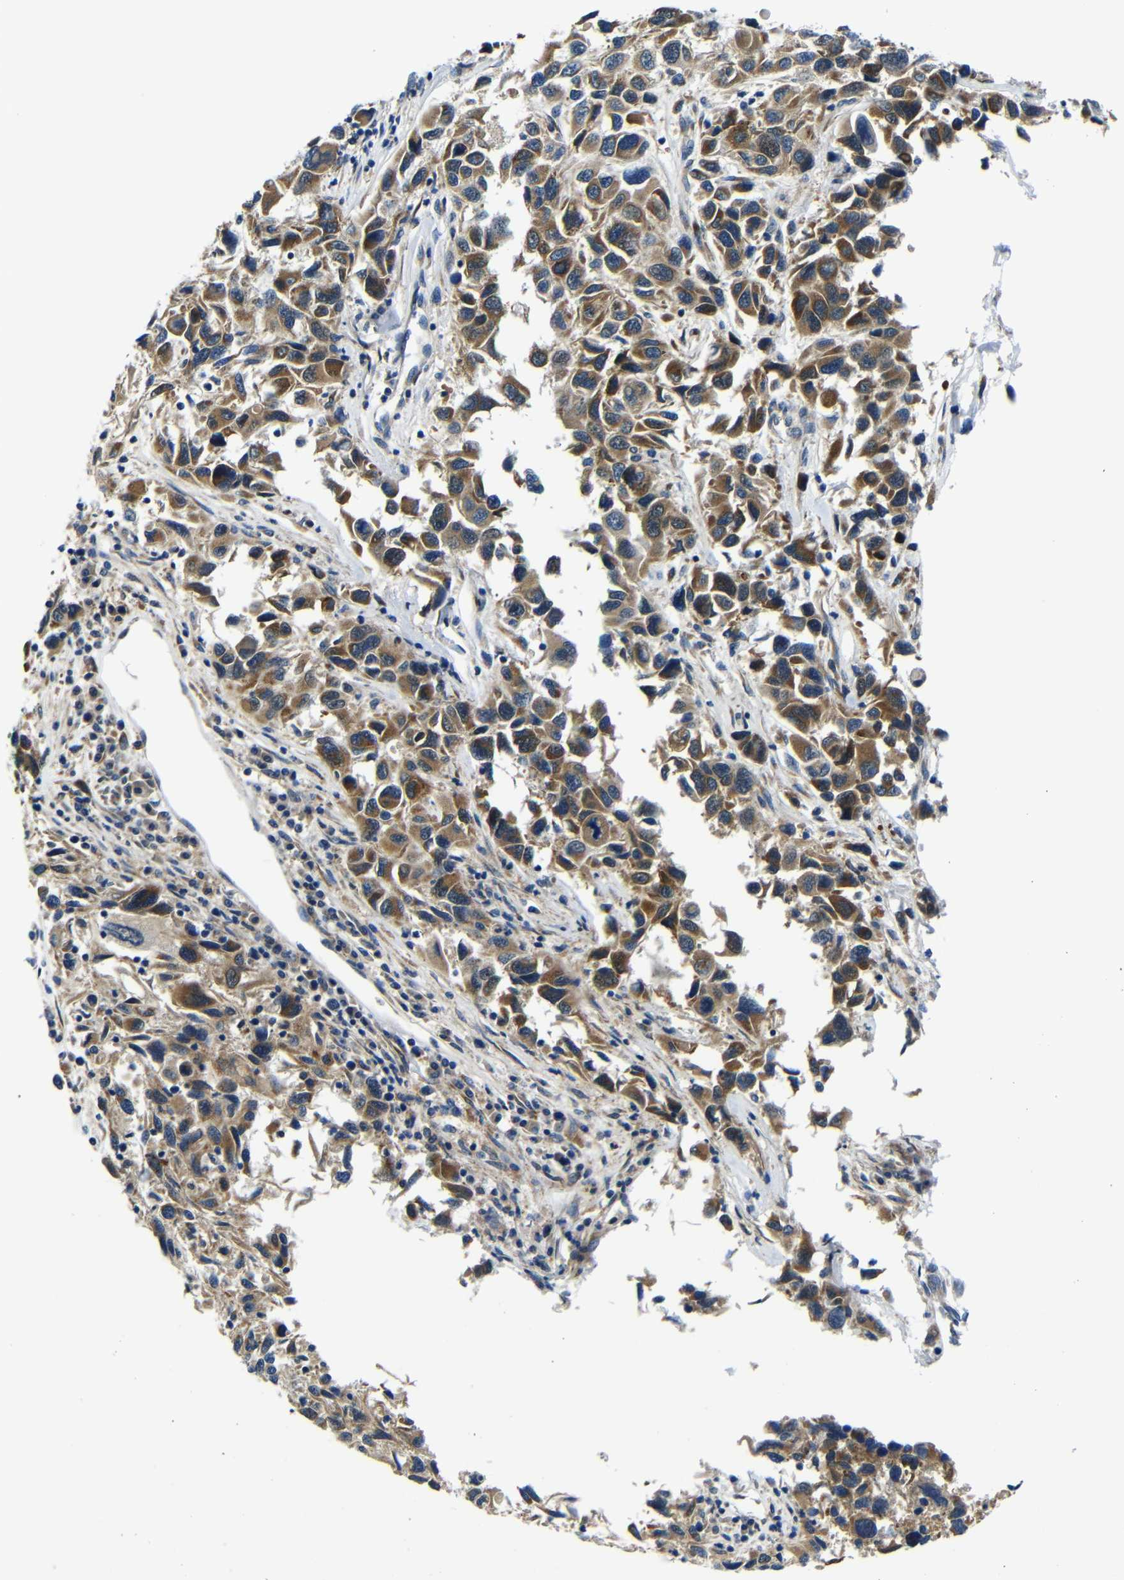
{"staining": {"intensity": "moderate", "quantity": ">75%", "location": "cytoplasmic/membranous"}, "tissue": "melanoma", "cell_type": "Tumor cells", "image_type": "cancer", "snomed": [{"axis": "morphology", "description": "Malignant melanoma, NOS"}, {"axis": "topography", "description": "Skin"}], "caption": "Malignant melanoma stained with immunohistochemistry reveals moderate cytoplasmic/membranous expression in about >75% of tumor cells. The staining is performed using DAB (3,3'-diaminobenzidine) brown chromogen to label protein expression. The nuclei are counter-stained blue using hematoxylin.", "gene": "FKBP14", "patient": {"sex": "male", "age": 53}}